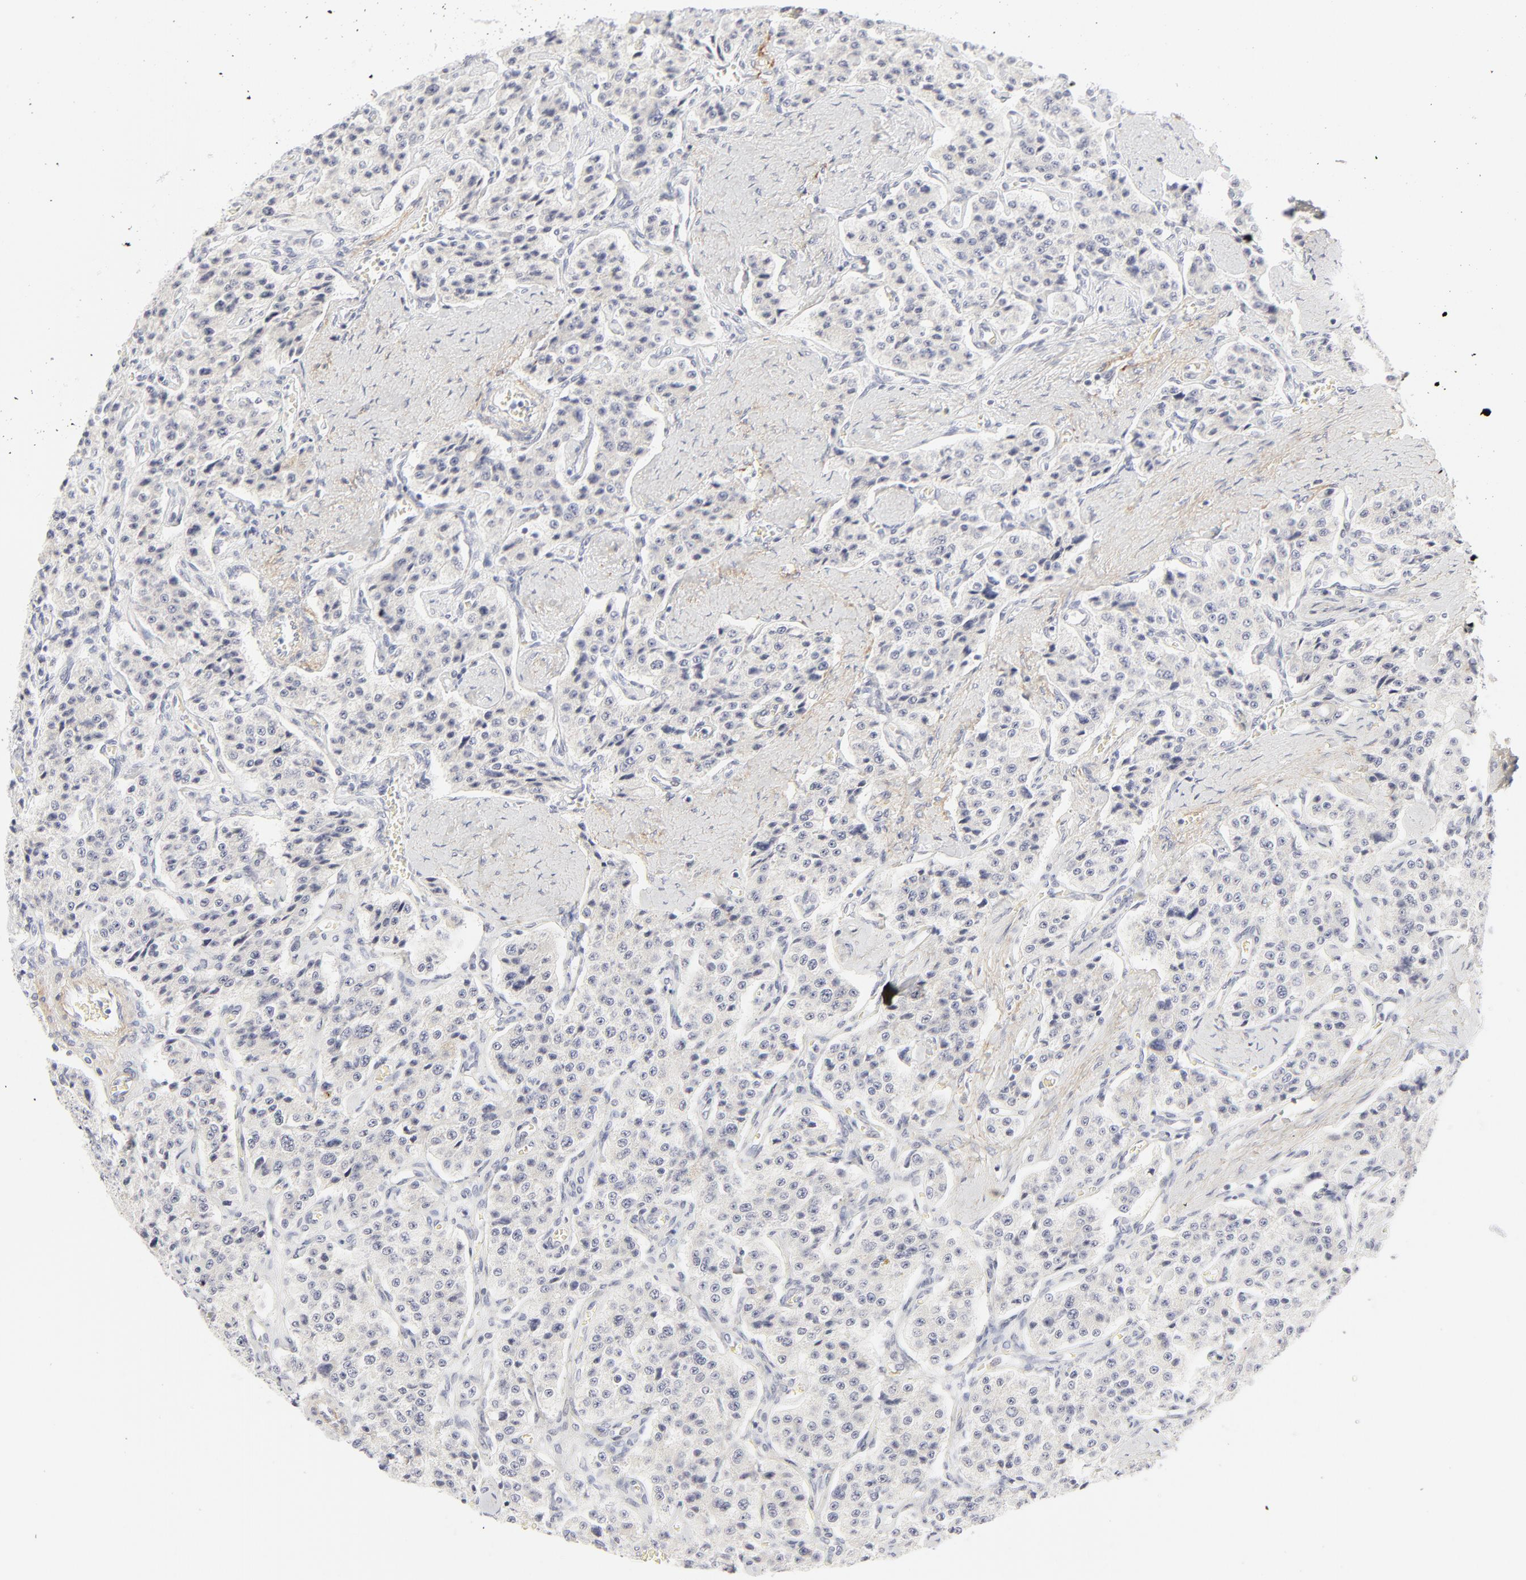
{"staining": {"intensity": "negative", "quantity": "none", "location": "none"}, "tissue": "carcinoid", "cell_type": "Tumor cells", "image_type": "cancer", "snomed": [{"axis": "morphology", "description": "Carcinoid, malignant, NOS"}, {"axis": "topography", "description": "Small intestine"}], "caption": "There is no significant positivity in tumor cells of malignant carcinoid.", "gene": "NPNT", "patient": {"sex": "male", "age": 52}}